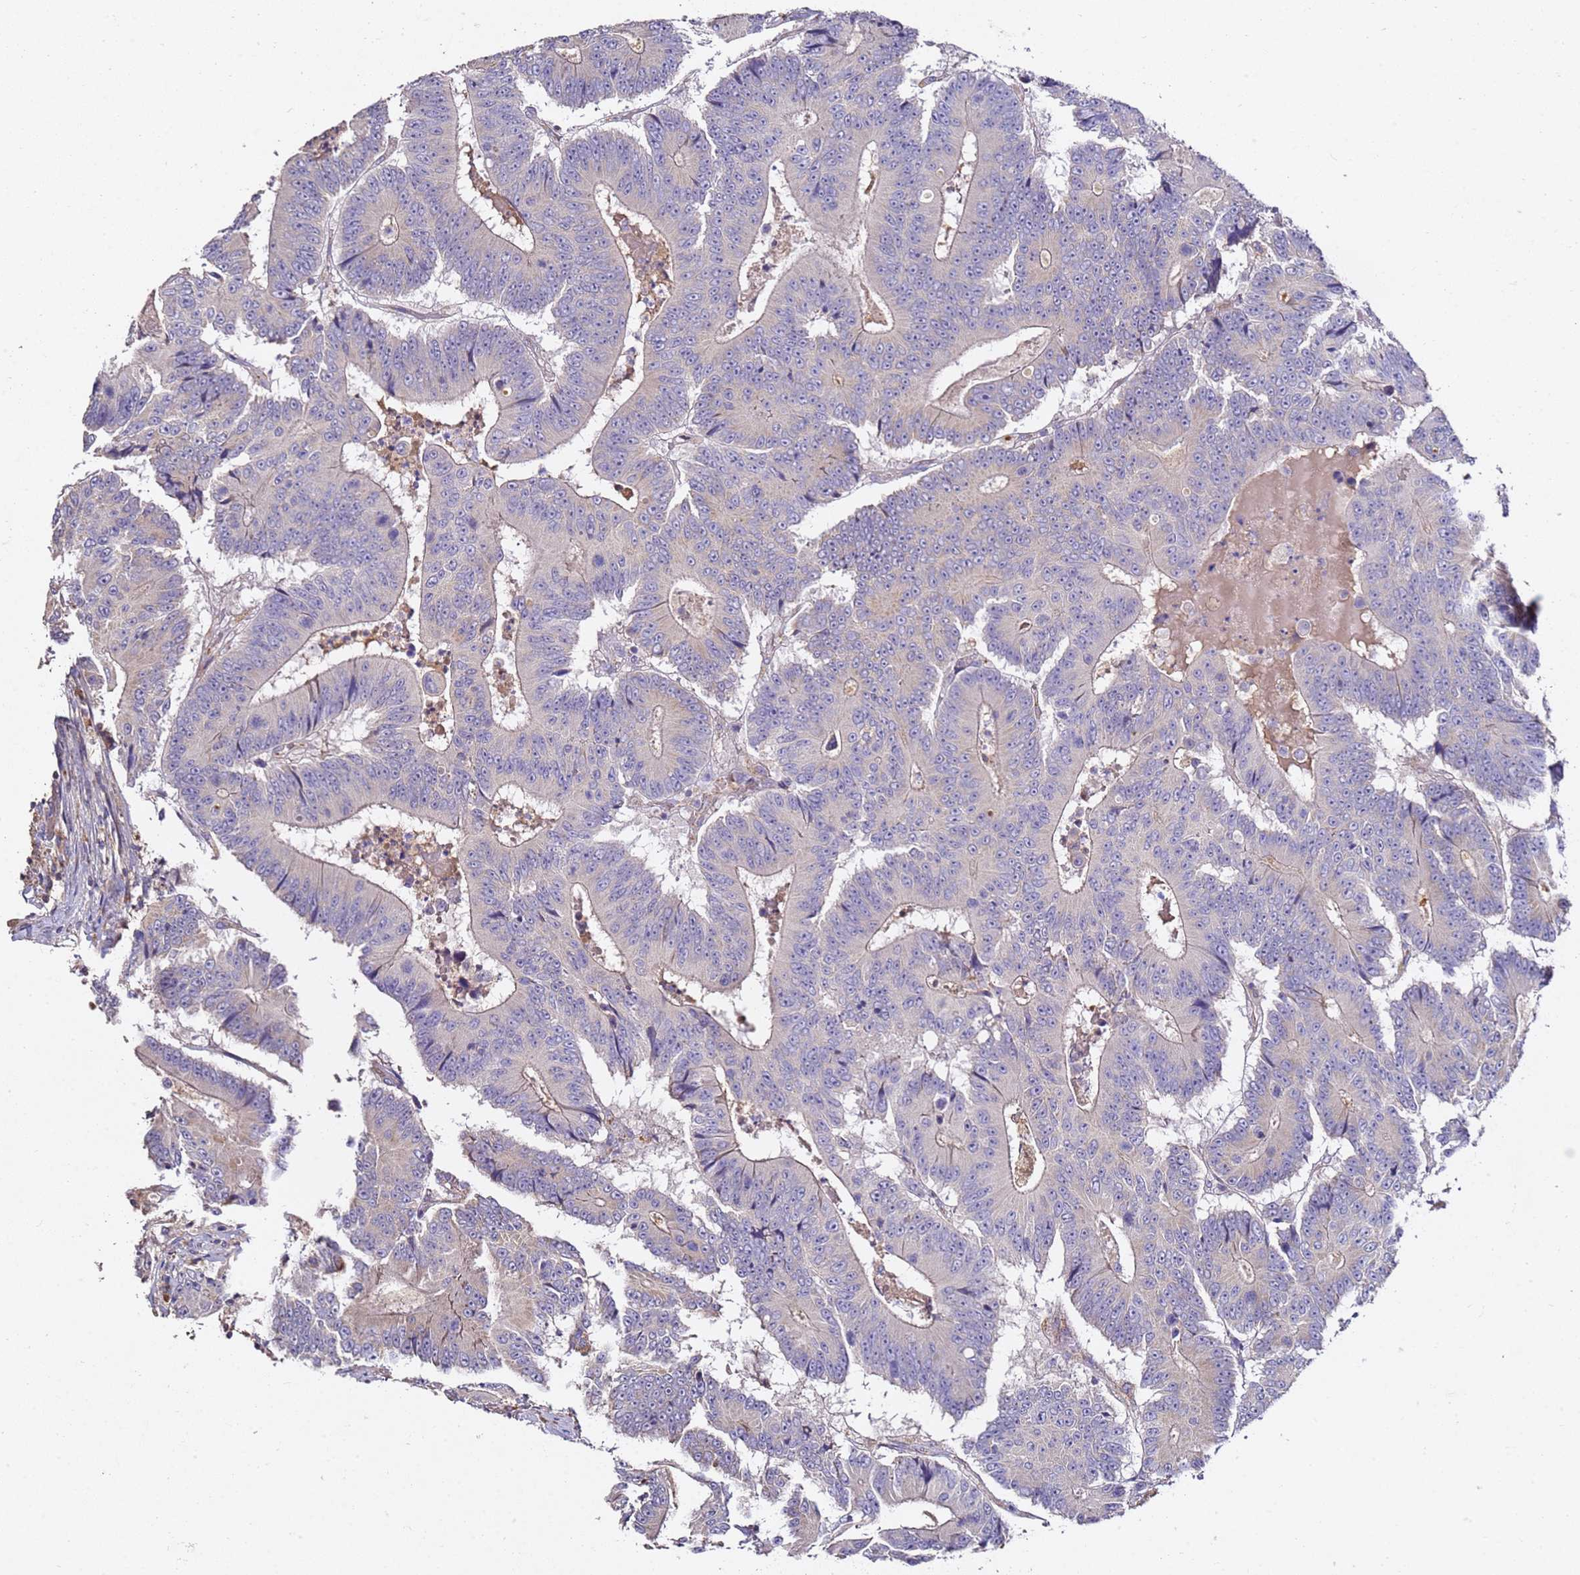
{"staining": {"intensity": "weak", "quantity": "<25%", "location": "cytoplasmic/membranous"}, "tissue": "colorectal cancer", "cell_type": "Tumor cells", "image_type": "cancer", "snomed": [{"axis": "morphology", "description": "Adenocarcinoma, NOS"}, {"axis": "topography", "description": "Colon"}], "caption": "The micrograph shows no staining of tumor cells in colorectal cancer.", "gene": "OR2B11", "patient": {"sex": "male", "age": 83}}